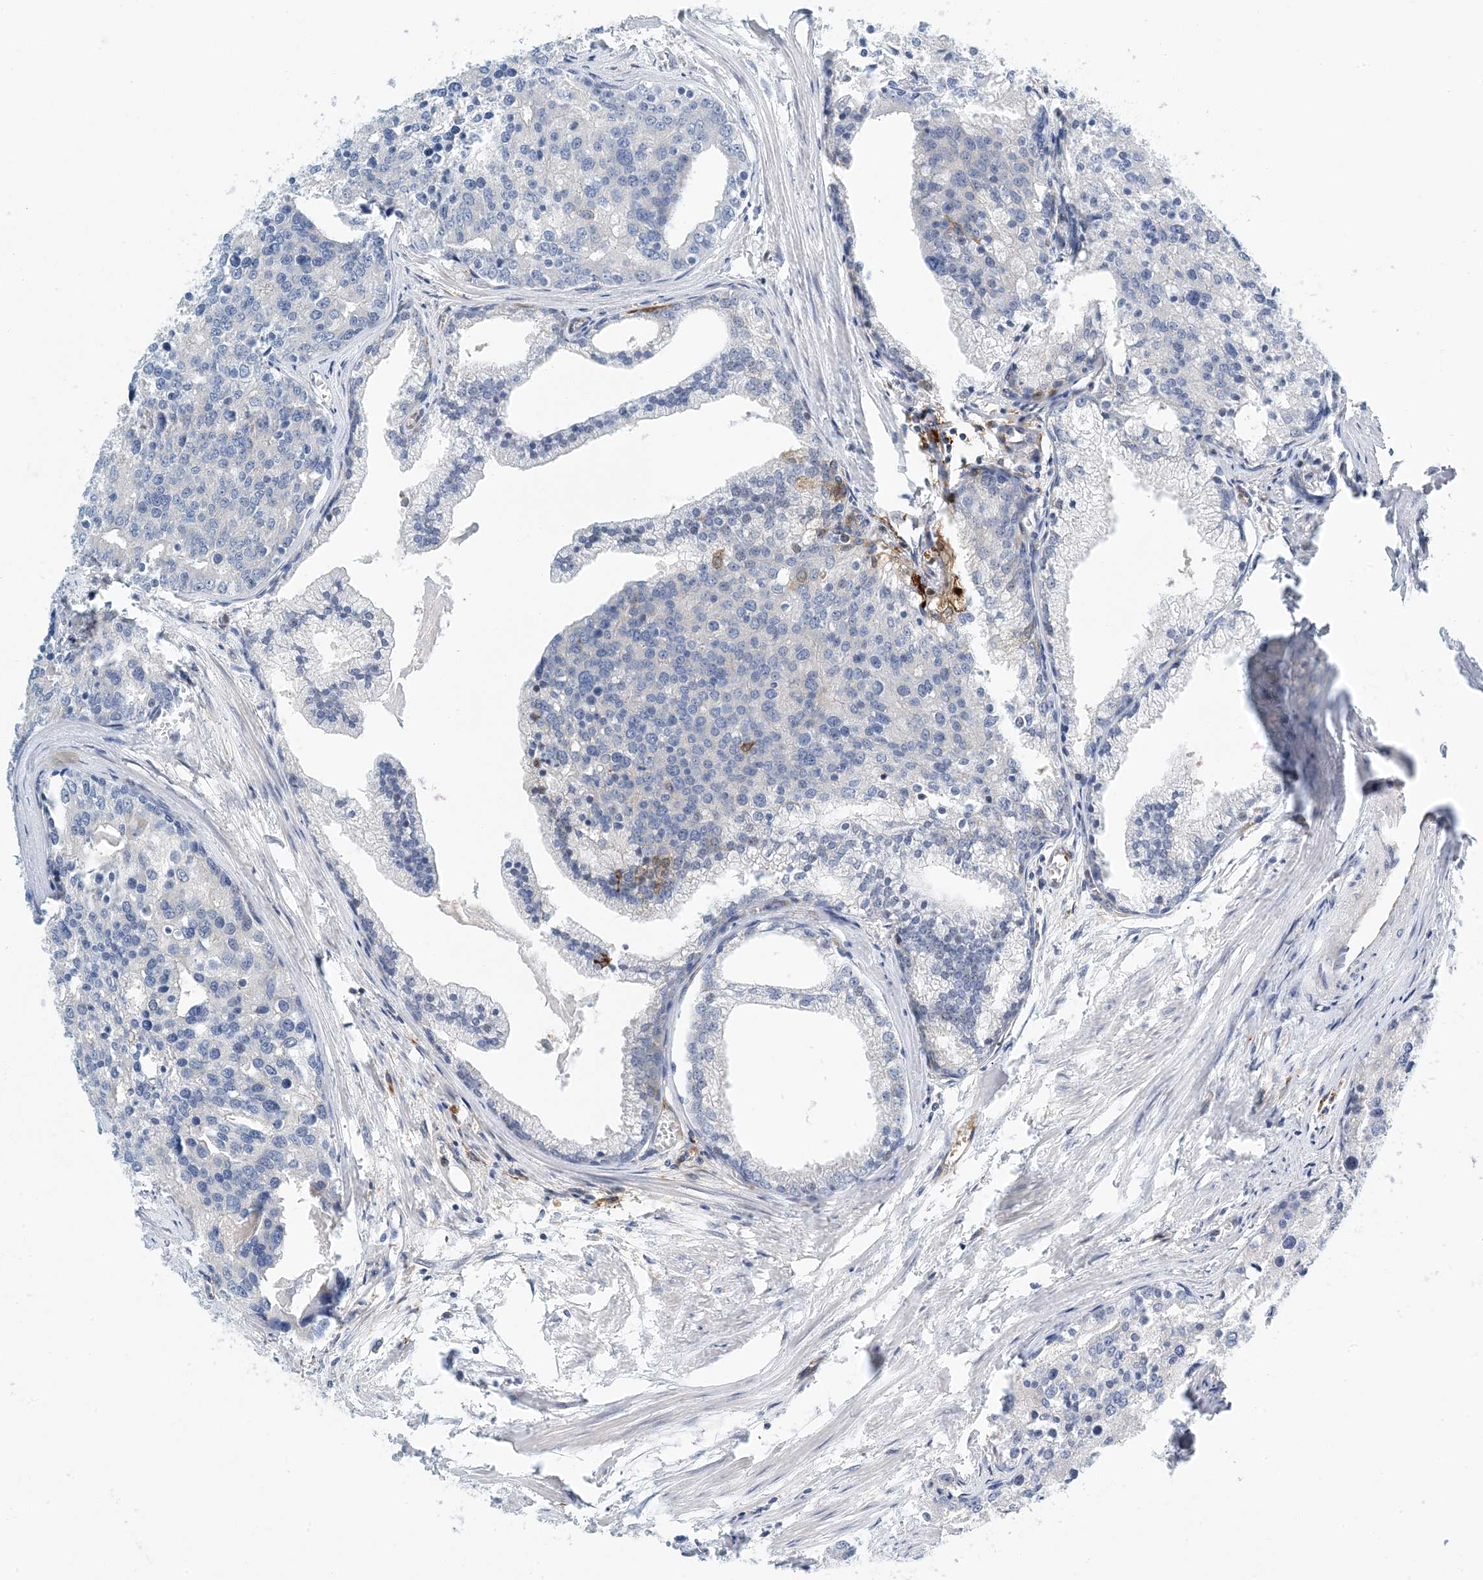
{"staining": {"intensity": "negative", "quantity": "none", "location": "none"}, "tissue": "prostate cancer", "cell_type": "Tumor cells", "image_type": "cancer", "snomed": [{"axis": "morphology", "description": "Adenocarcinoma, High grade"}, {"axis": "topography", "description": "Prostate"}], "caption": "Human prostate adenocarcinoma (high-grade) stained for a protein using immunohistochemistry reveals no staining in tumor cells.", "gene": "PCDHA2", "patient": {"sex": "male", "age": 50}}